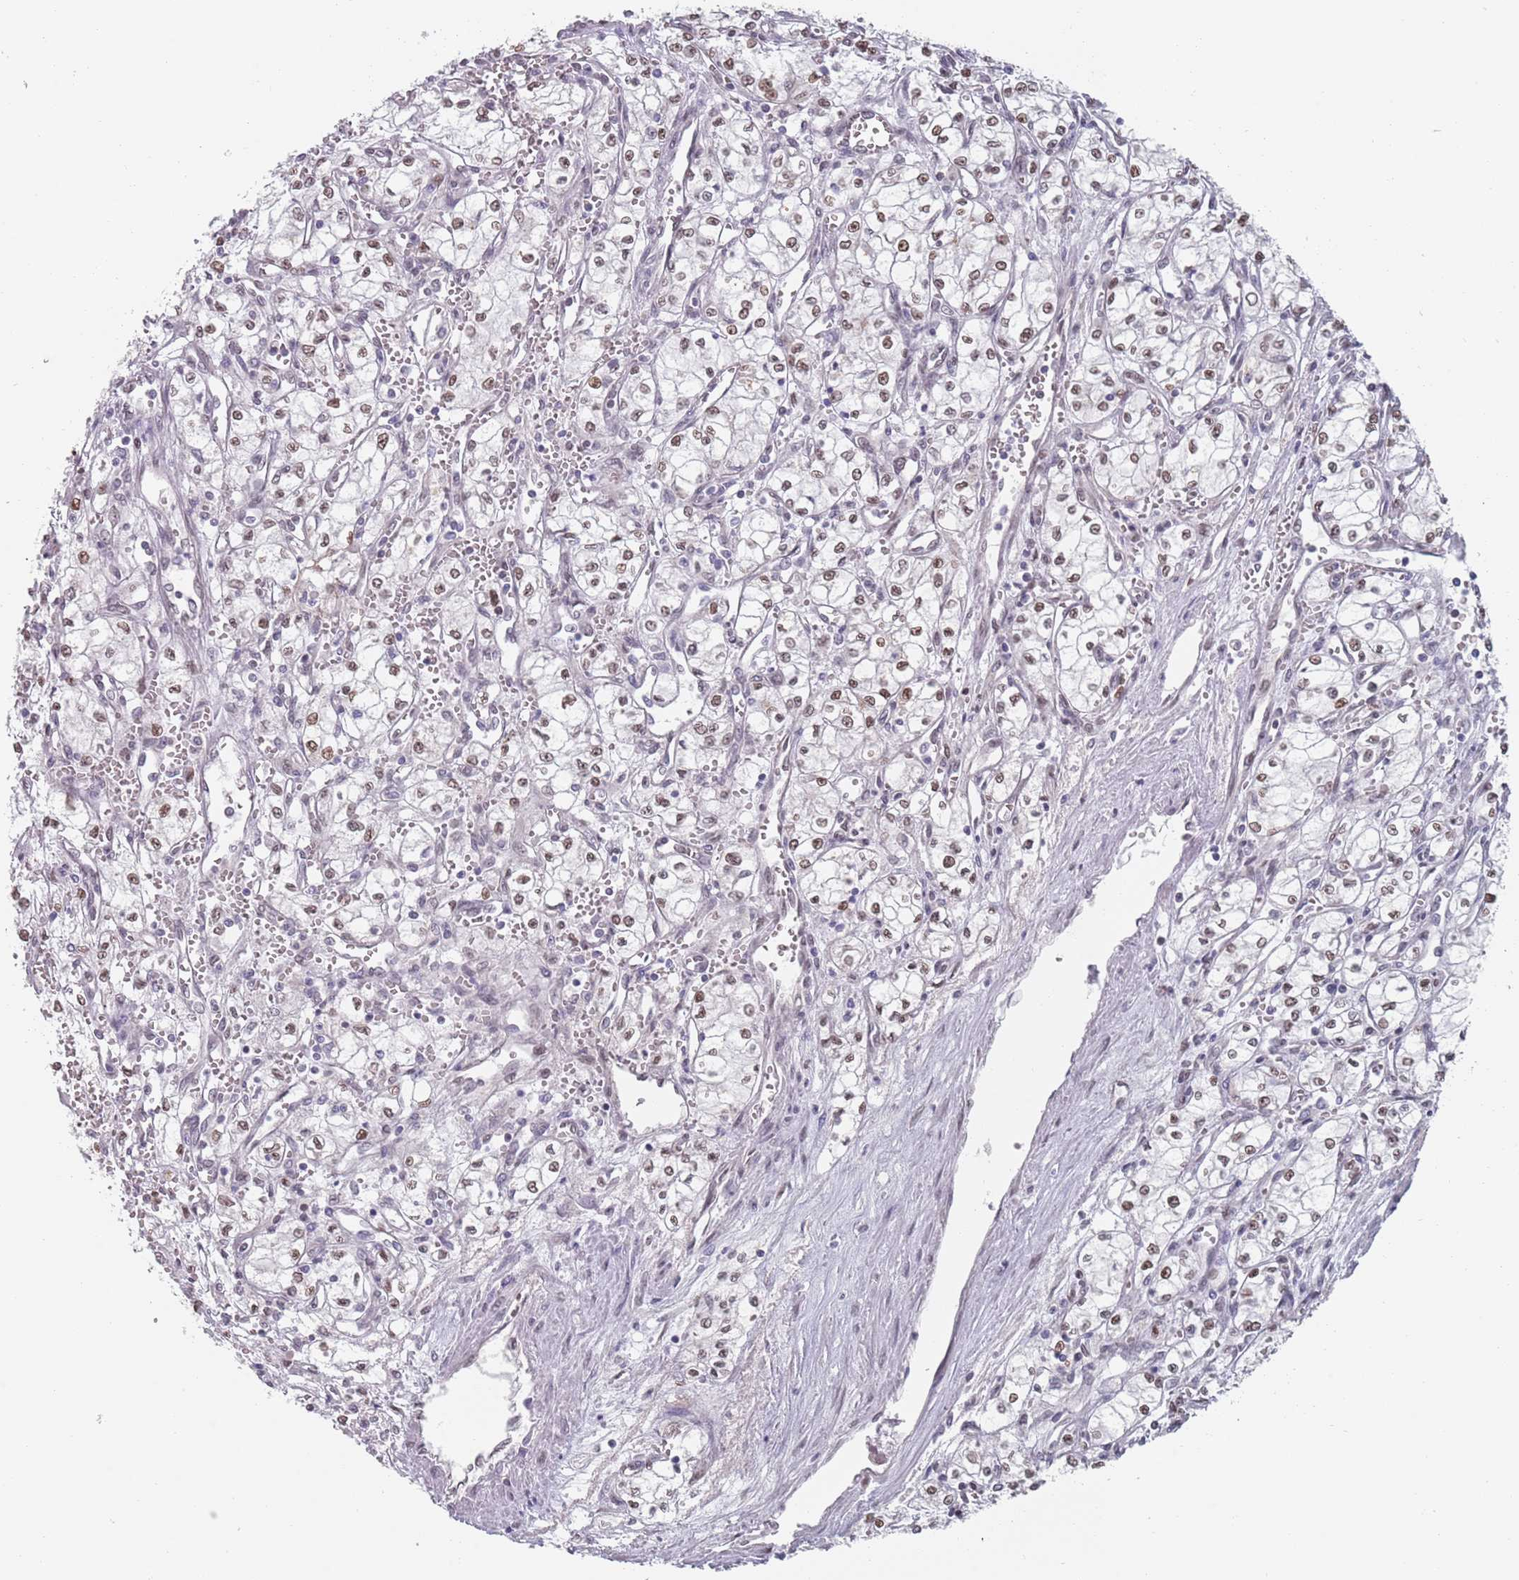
{"staining": {"intensity": "weak", "quantity": ">75%", "location": "nuclear"}, "tissue": "renal cancer", "cell_type": "Tumor cells", "image_type": "cancer", "snomed": [{"axis": "morphology", "description": "Adenocarcinoma, NOS"}, {"axis": "topography", "description": "Kidney"}], "caption": "Protein expression analysis of adenocarcinoma (renal) exhibits weak nuclear positivity in approximately >75% of tumor cells. (Stains: DAB in brown, nuclei in blue, Microscopy: brightfield microscopy at high magnification).", "gene": "MFSD12", "patient": {"sex": "male", "age": 59}}